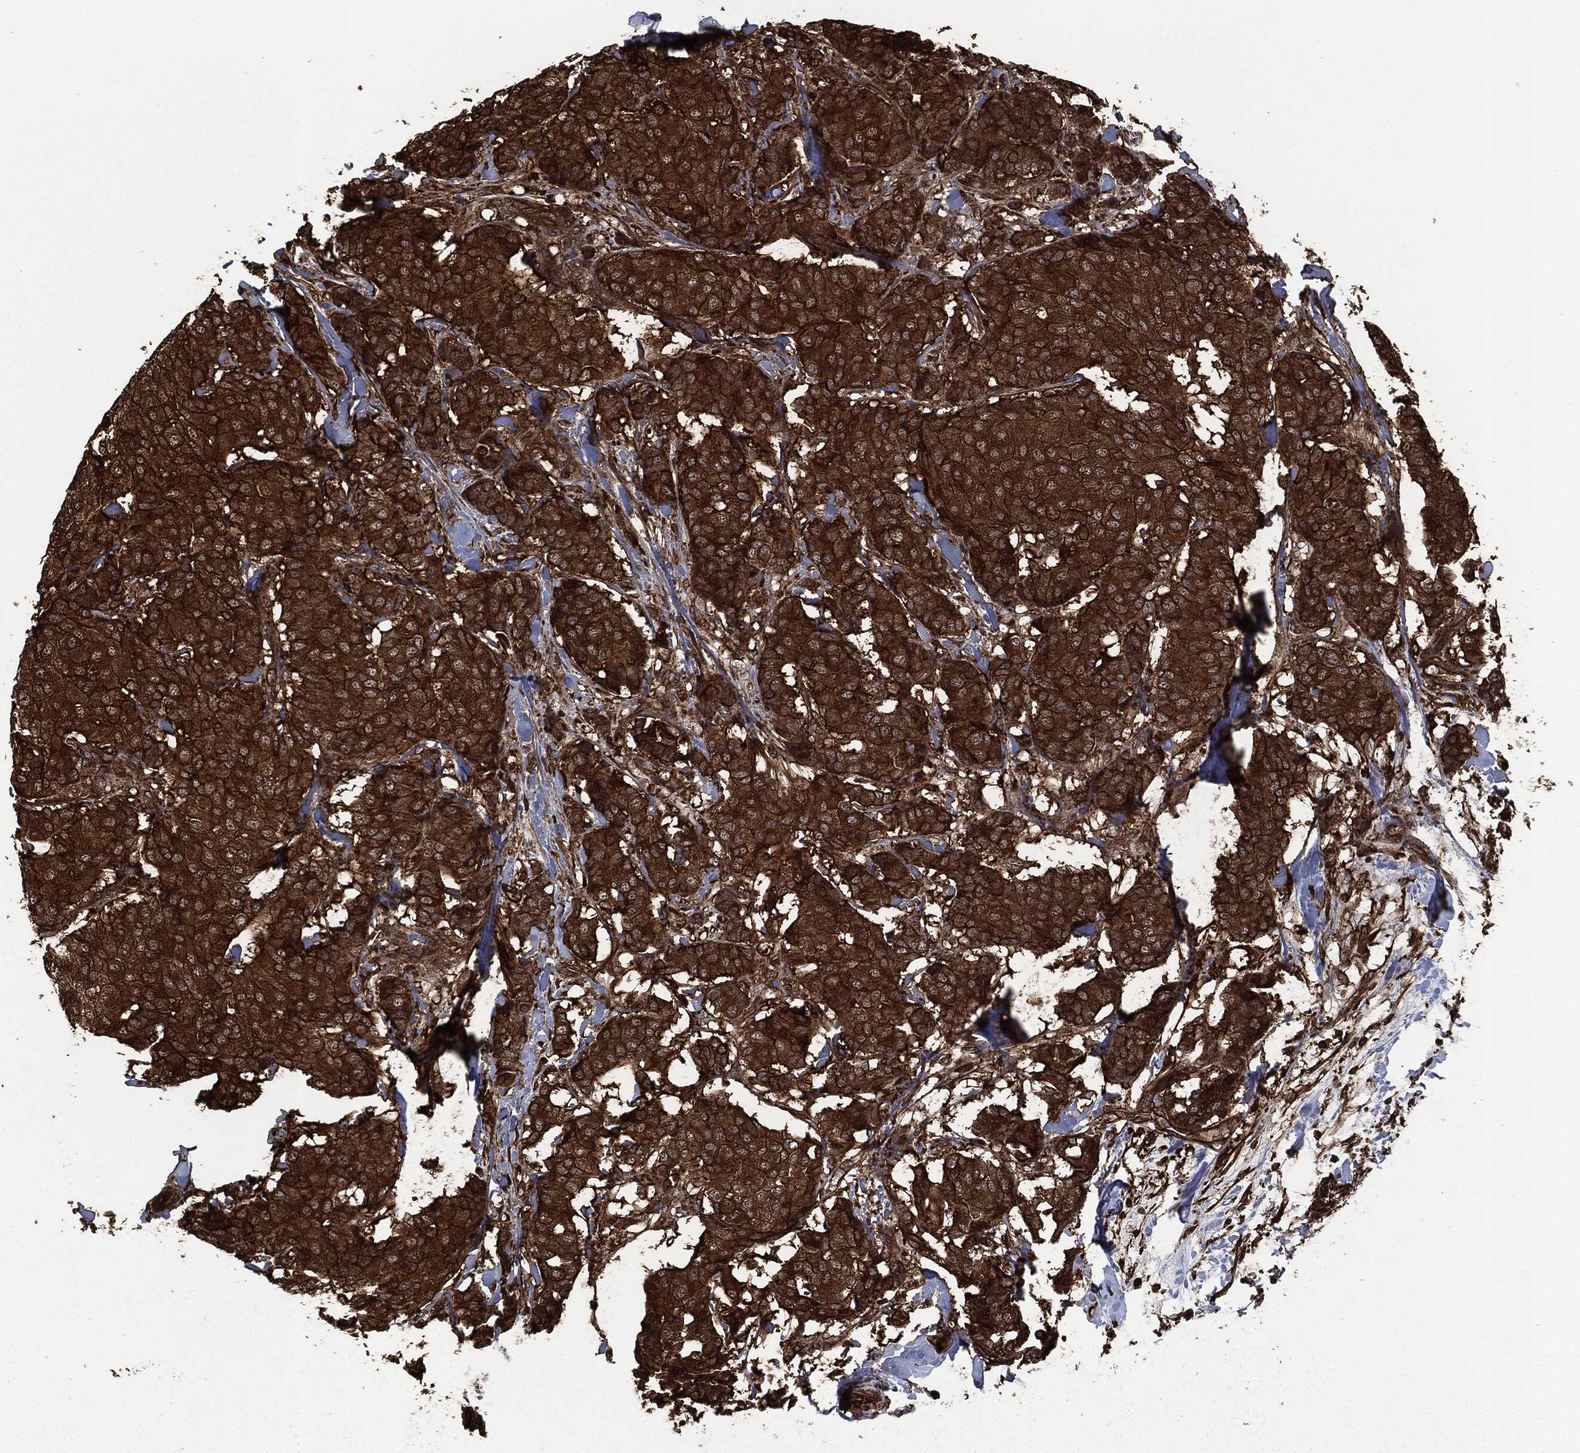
{"staining": {"intensity": "strong", "quantity": ">75%", "location": "cytoplasmic/membranous"}, "tissue": "breast cancer", "cell_type": "Tumor cells", "image_type": "cancer", "snomed": [{"axis": "morphology", "description": "Duct carcinoma"}, {"axis": "topography", "description": "Breast"}], "caption": "This photomicrograph shows IHC staining of breast cancer (invasive ductal carcinoma), with high strong cytoplasmic/membranous staining in approximately >75% of tumor cells.", "gene": "HRAS", "patient": {"sex": "female", "age": 75}}